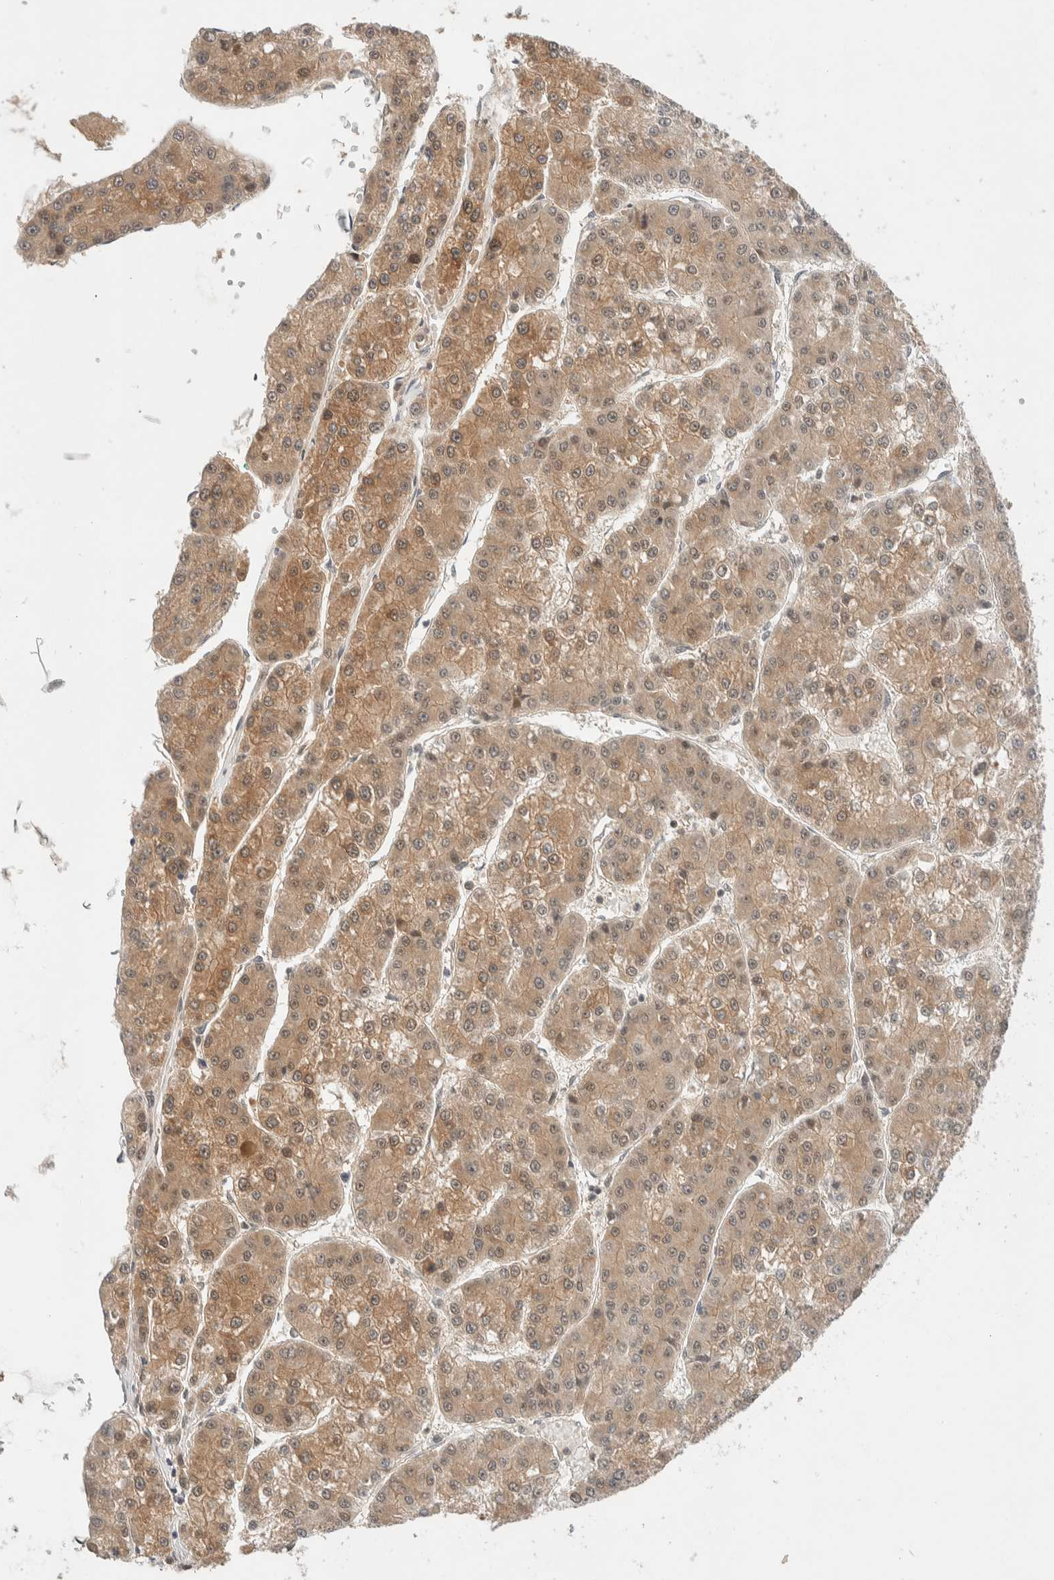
{"staining": {"intensity": "moderate", "quantity": ">75%", "location": "cytoplasmic/membranous"}, "tissue": "liver cancer", "cell_type": "Tumor cells", "image_type": "cancer", "snomed": [{"axis": "morphology", "description": "Carcinoma, Hepatocellular, NOS"}, {"axis": "topography", "description": "Liver"}], "caption": "The image displays a brown stain indicating the presence of a protein in the cytoplasmic/membranous of tumor cells in liver cancer (hepatocellular carcinoma).", "gene": "C8orf76", "patient": {"sex": "female", "age": 73}}